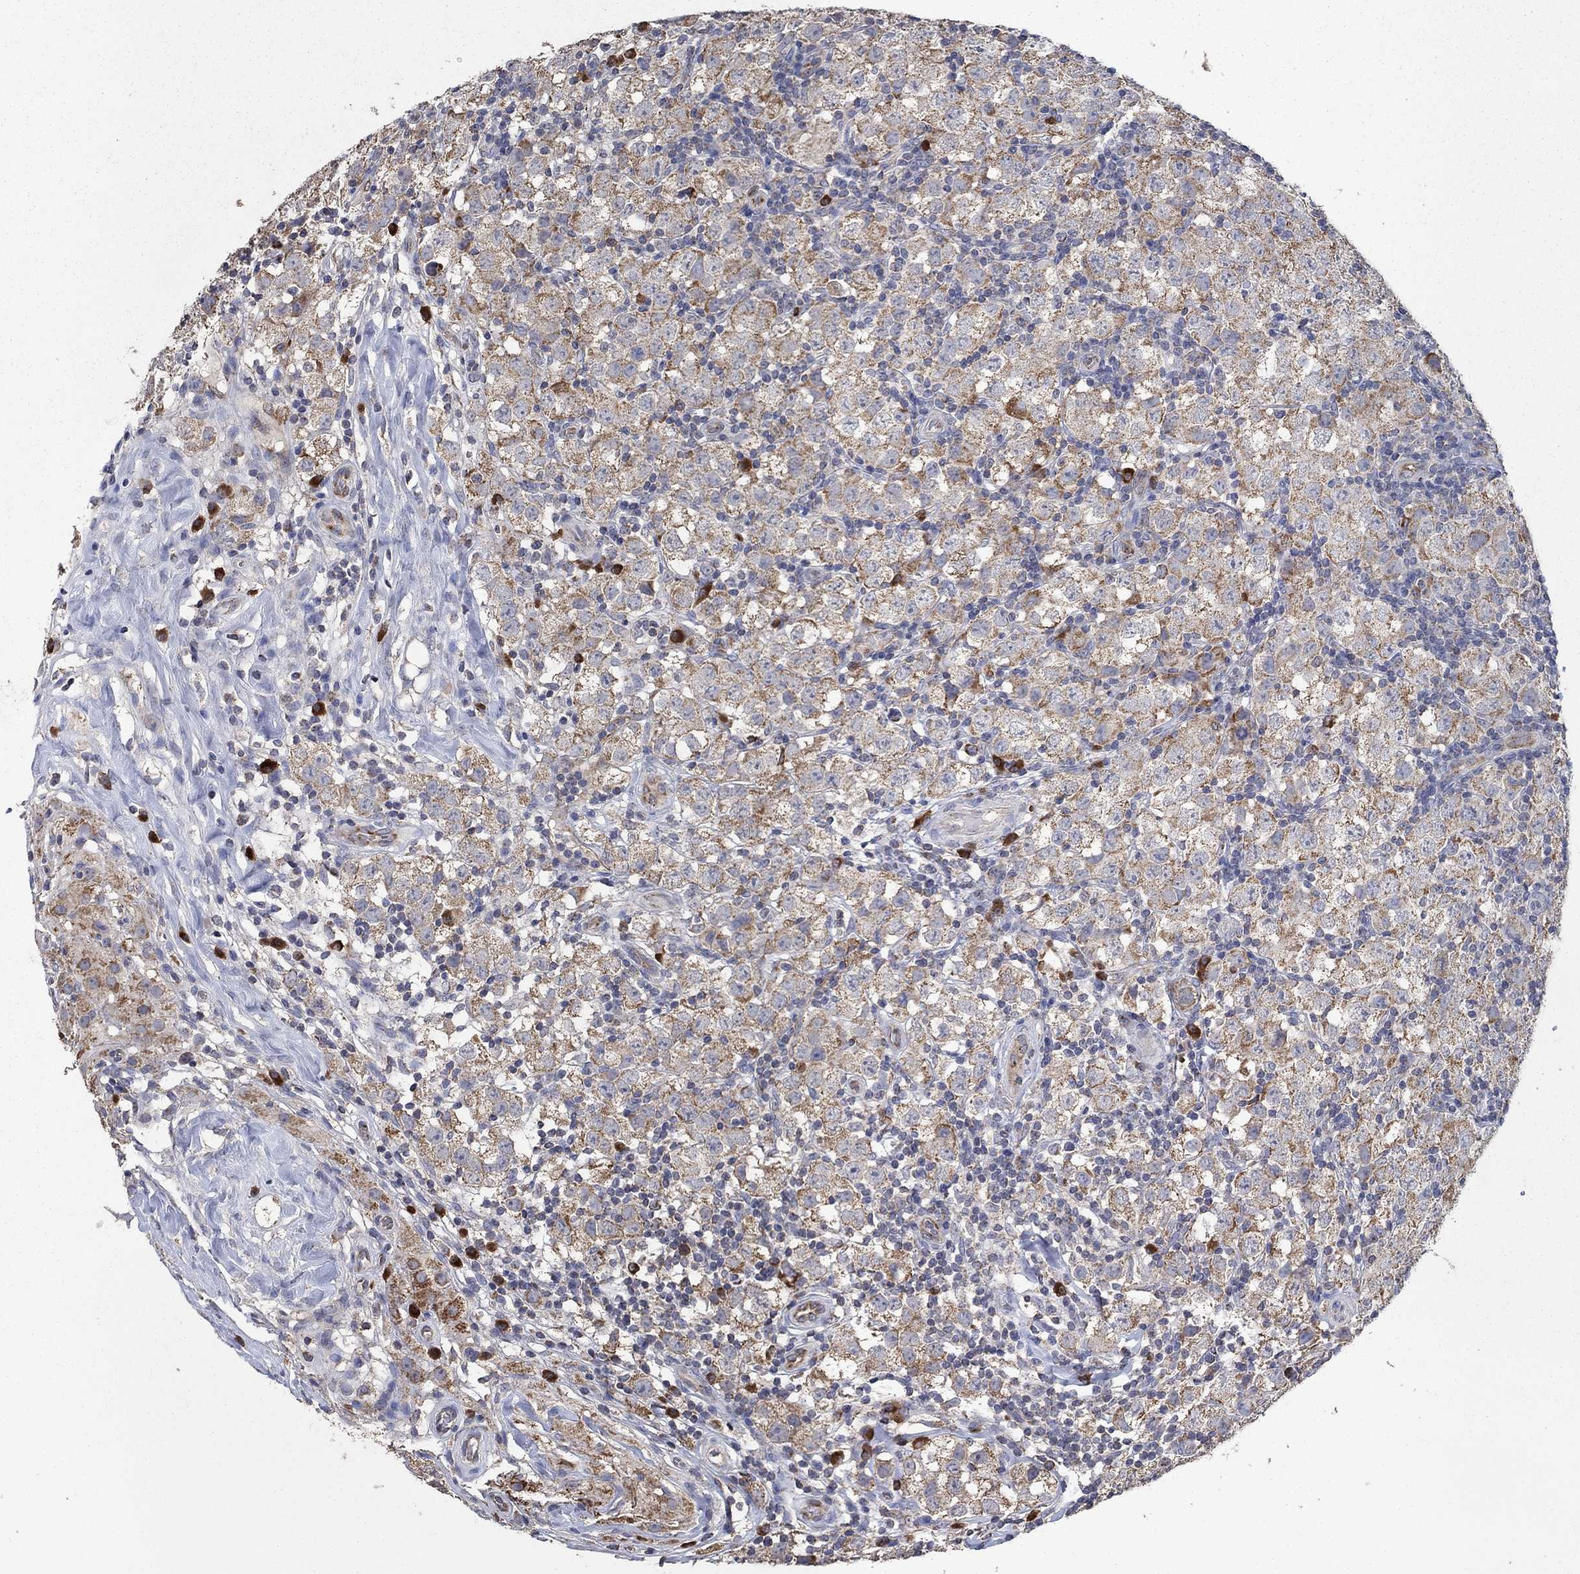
{"staining": {"intensity": "moderate", "quantity": "25%-75%", "location": "cytoplasmic/membranous"}, "tissue": "testis cancer", "cell_type": "Tumor cells", "image_type": "cancer", "snomed": [{"axis": "morphology", "description": "Seminoma, NOS"}, {"axis": "topography", "description": "Testis"}], "caption": "The image shows immunohistochemical staining of testis seminoma. There is moderate cytoplasmic/membranous positivity is present in about 25%-75% of tumor cells.", "gene": "HID1", "patient": {"sex": "male", "age": 34}}